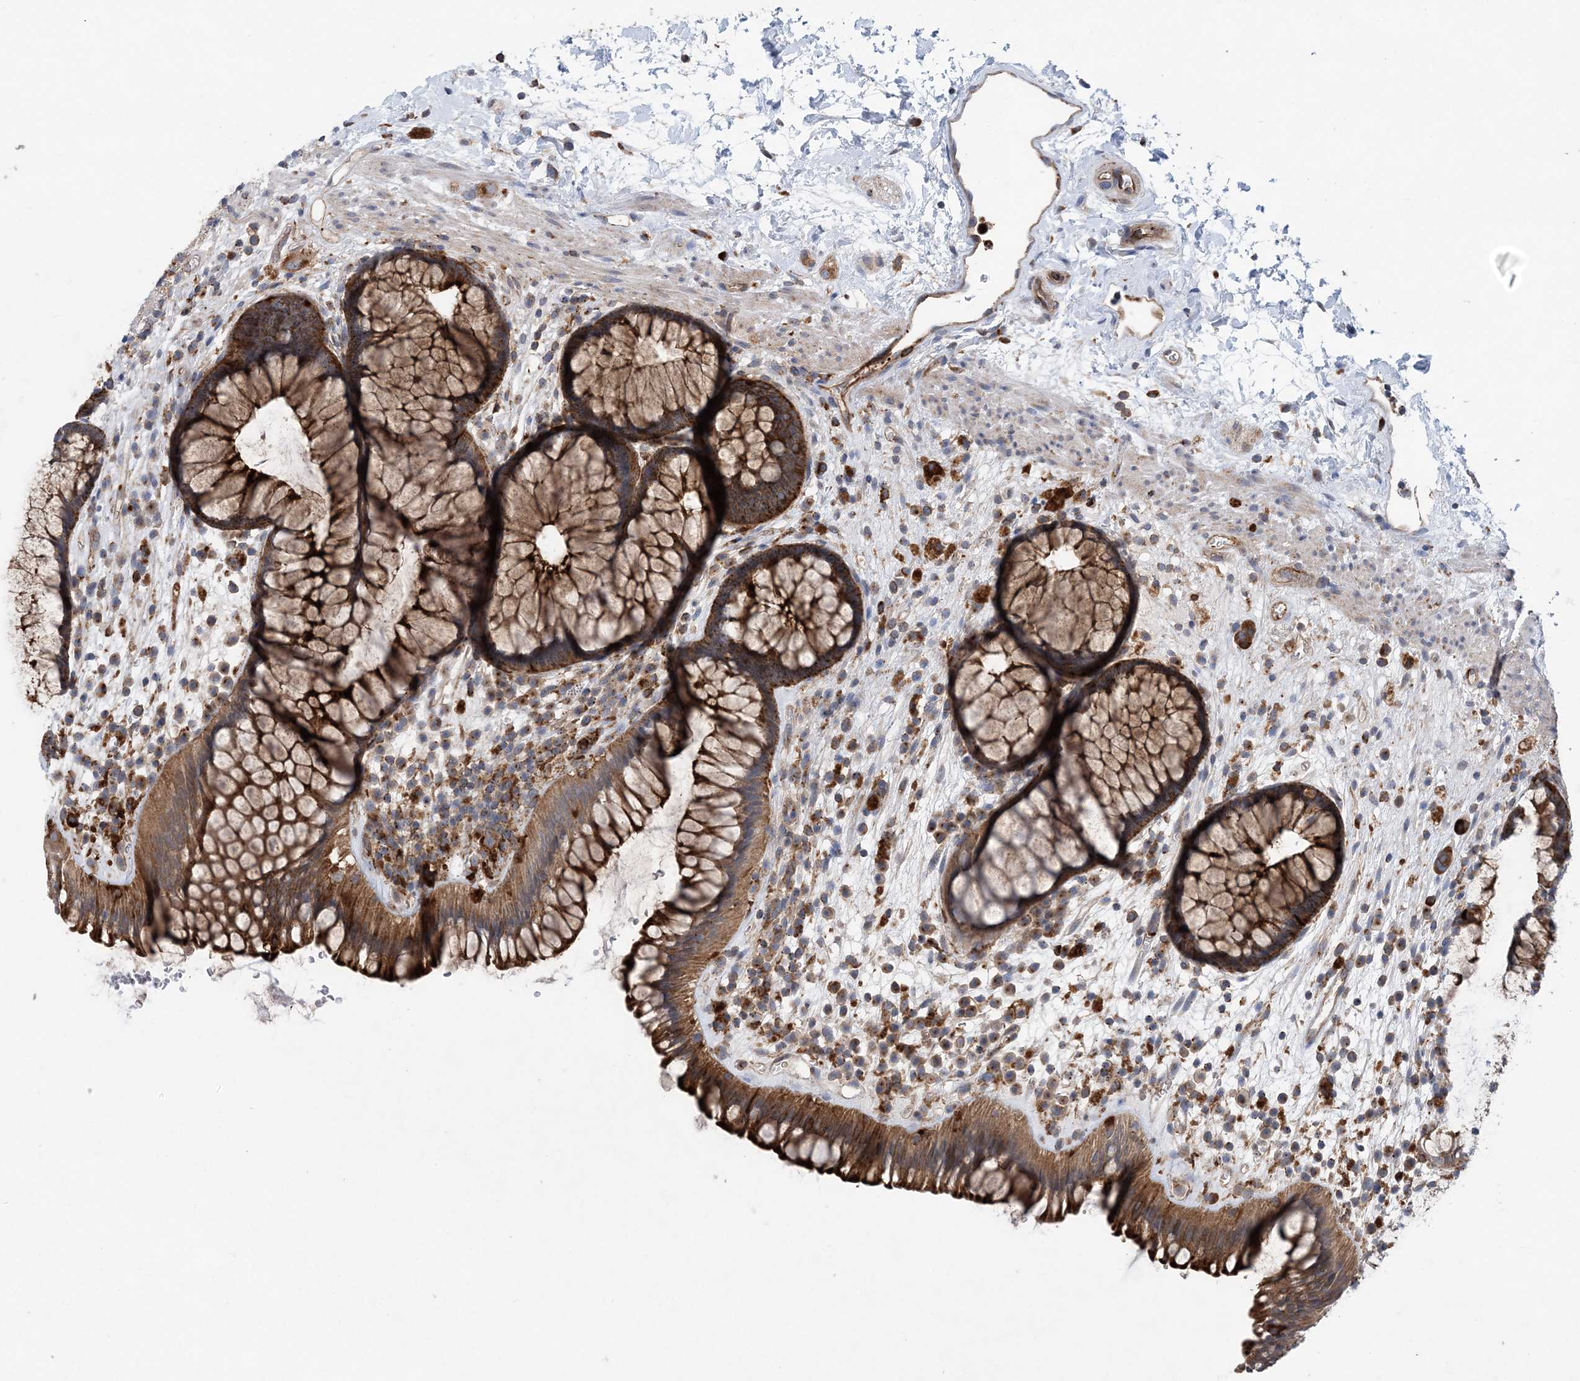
{"staining": {"intensity": "strong", "quantity": ">75%", "location": "cytoplasmic/membranous"}, "tissue": "rectum", "cell_type": "Glandular cells", "image_type": "normal", "snomed": [{"axis": "morphology", "description": "Normal tissue, NOS"}, {"axis": "topography", "description": "Rectum"}], "caption": "An image of human rectum stained for a protein shows strong cytoplasmic/membranous brown staining in glandular cells.", "gene": "PTTG1IP", "patient": {"sex": "male", "age": 51}}